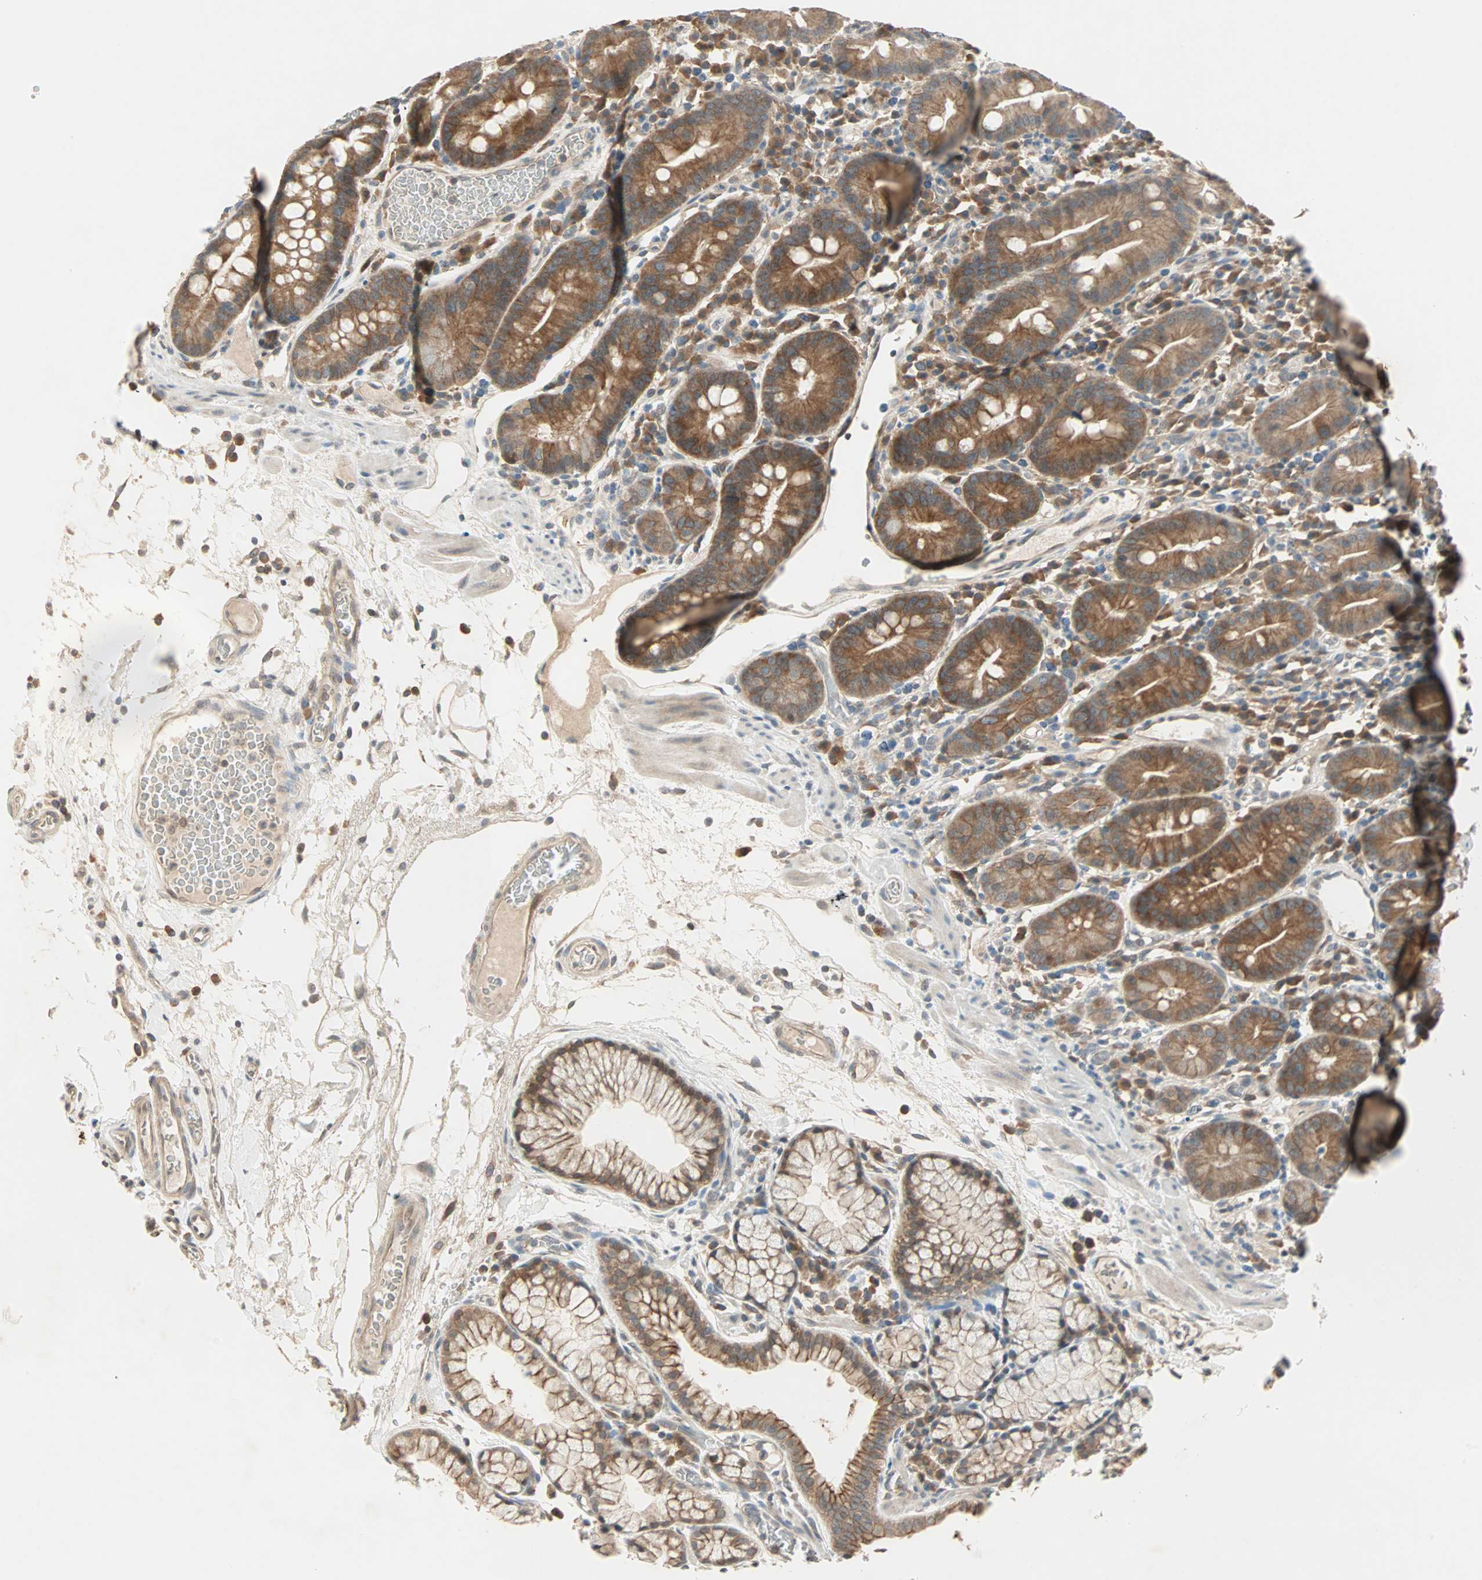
{"staining": {"intensity": "moderate", "quantity": ">75%", "location": "cytoplasmic/membranous"}, "tissue": "duodenum", "cell_type": "Glandular cells", "image_type": "normal", "snomed": [{"axis": "morphology", "description": "Normal tissue, NOS"}, {"axis": "topography", "description": "Duodenum"}], "caption": "Immunohistochemistry (IHC) image of normal duodenum: human duodenum stained using immunohistochemistry (IHC) exhibits medium levels of moderate protein expression localized specifically in the cytoplasmic/membranous of glandular cells, appearing as a cytoplasmic/membranous brown color.", "gene": "TTF2", "patient": {"sex": "male", "age": 50}}